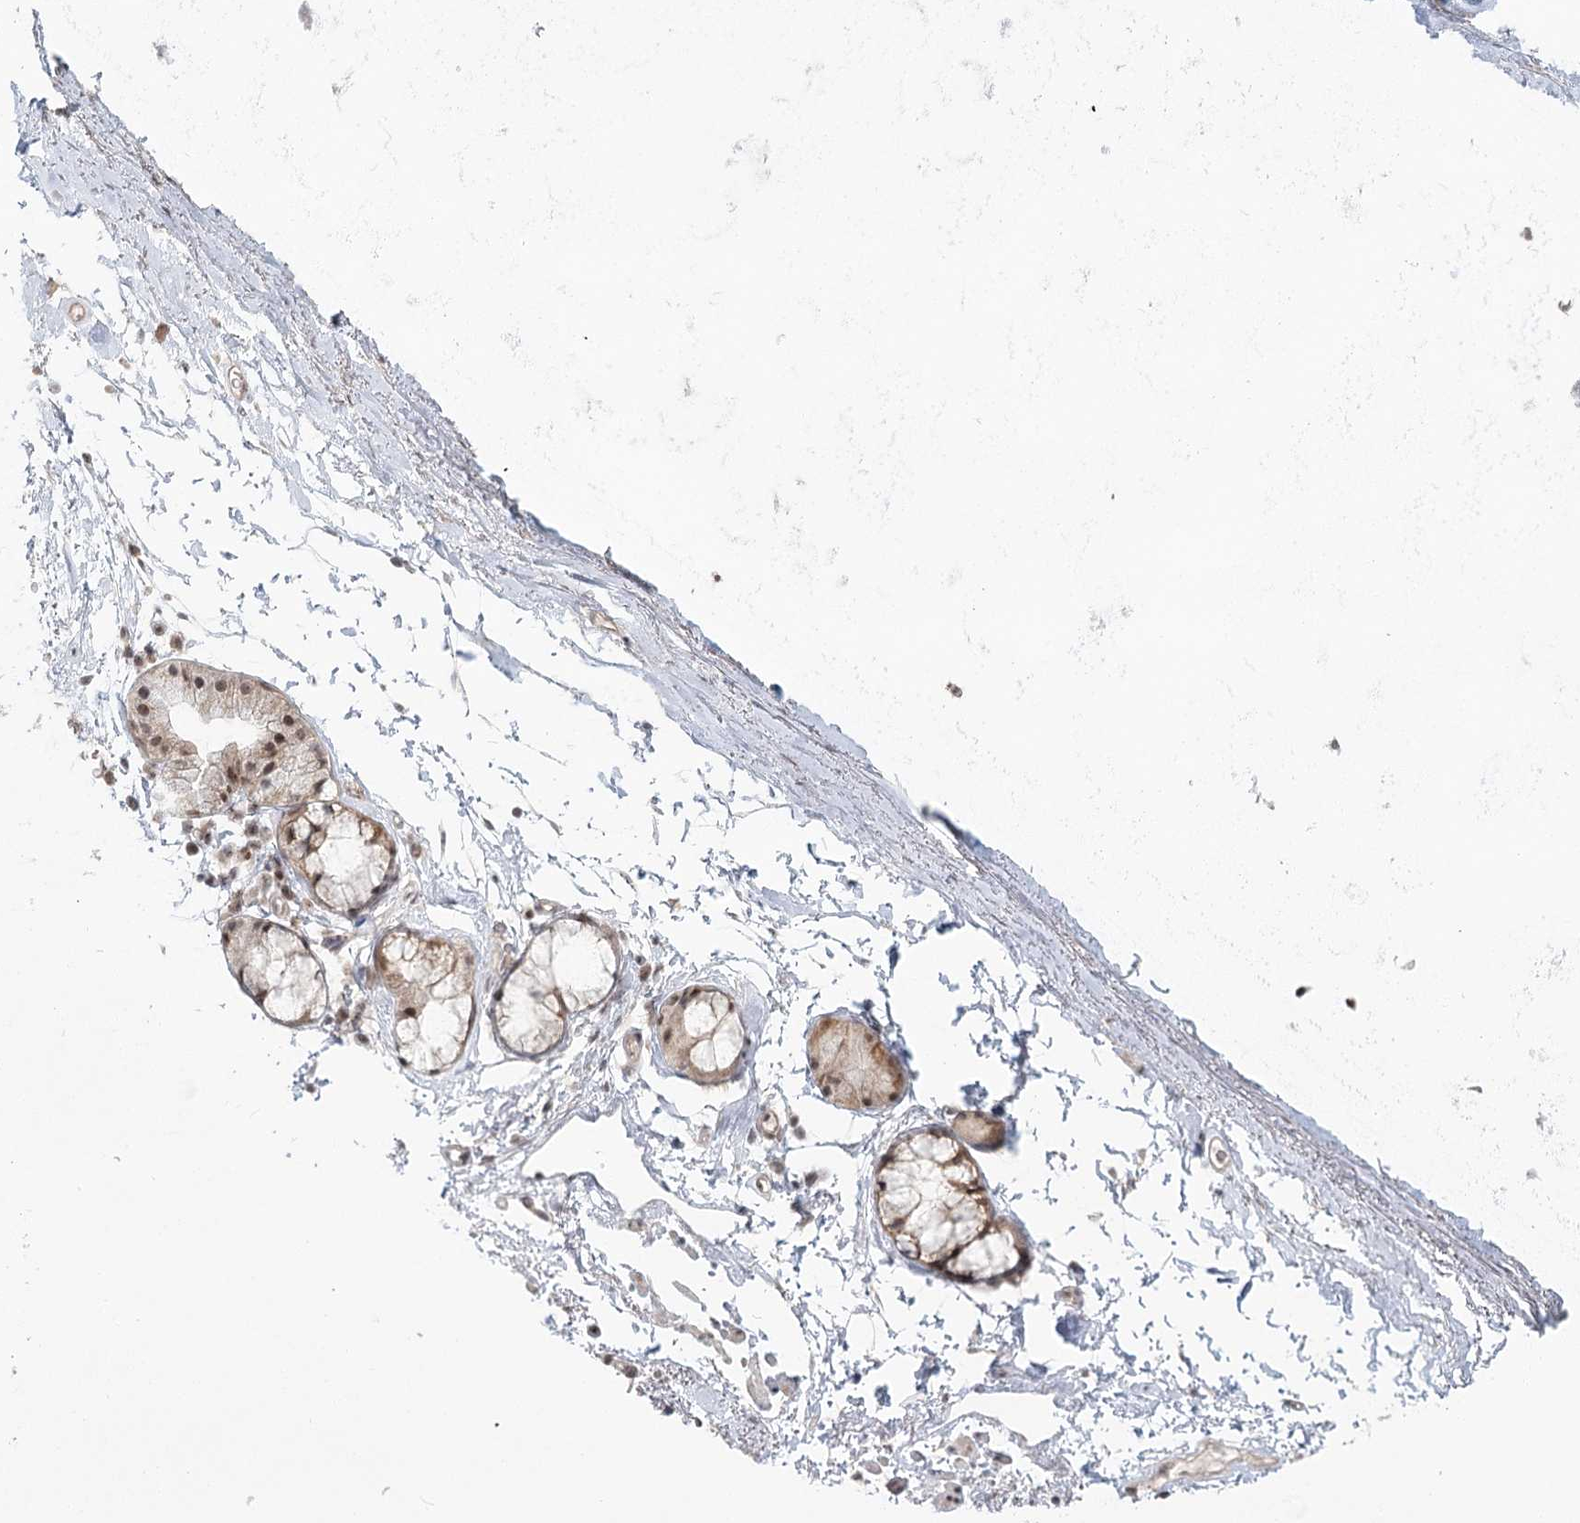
{"staining": {"intensity": "negative", "quantity": "none", "location": "none"}, "tissue": "adipose tissue", "cell_type": "Adipocytes", "image_type": "normal", "snomed": [{"axis": "morphology", "description": "Normal tissue, NOS"}, {"axis": "topography", "description": "Cartilage tissue"}, {"axis": "topography", "description": "Bronchus"}], "caption": "DAB immunohistochemical staining of benign human adipose tissue demonstrates no significant expression in adipocytes.", "gene": "R3HCC1L", "patient": {"sex": "female", "age": 73}}